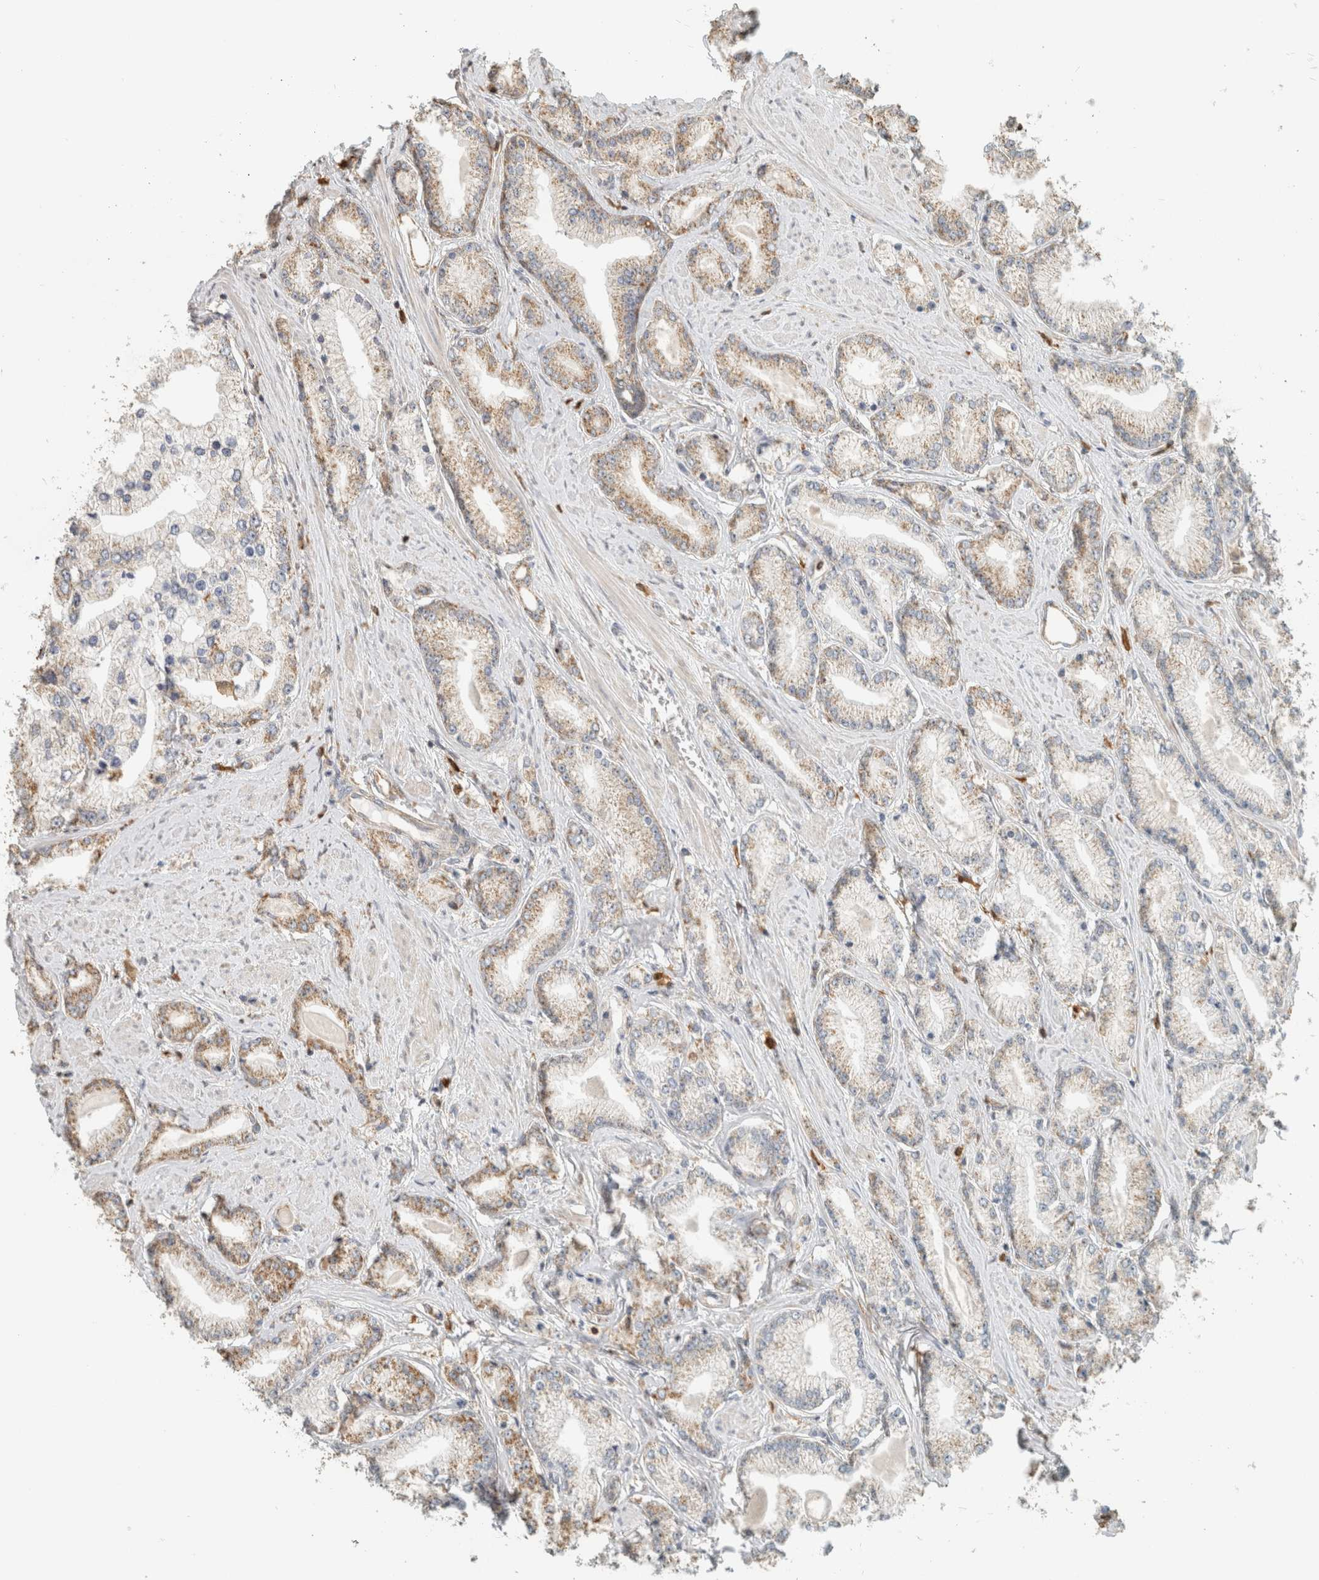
{"staining": {"intensity": "moderate", "quantity": "25%-75%", "location": "cytoplasmic/membranous"}, "tissue": "prostate cancer", "cell_type": "Tumor cells", "image_type": "cancer", "snomed": [{"axis": "morphology", "description": "Adenocarcinoma, Low grade"}, {"axis": "topography", "description": "Prostate"}], "caption": "Moderate cytoplasmic/membranous staining for a protein is identified in about 25%-75% of tumor cells of prostate cancer (adenocarcinoma (low-grade)) using immunohistochemistry (IHC).", "gene": "CAPG", "patient": {"sex": "male", "age": 62}}